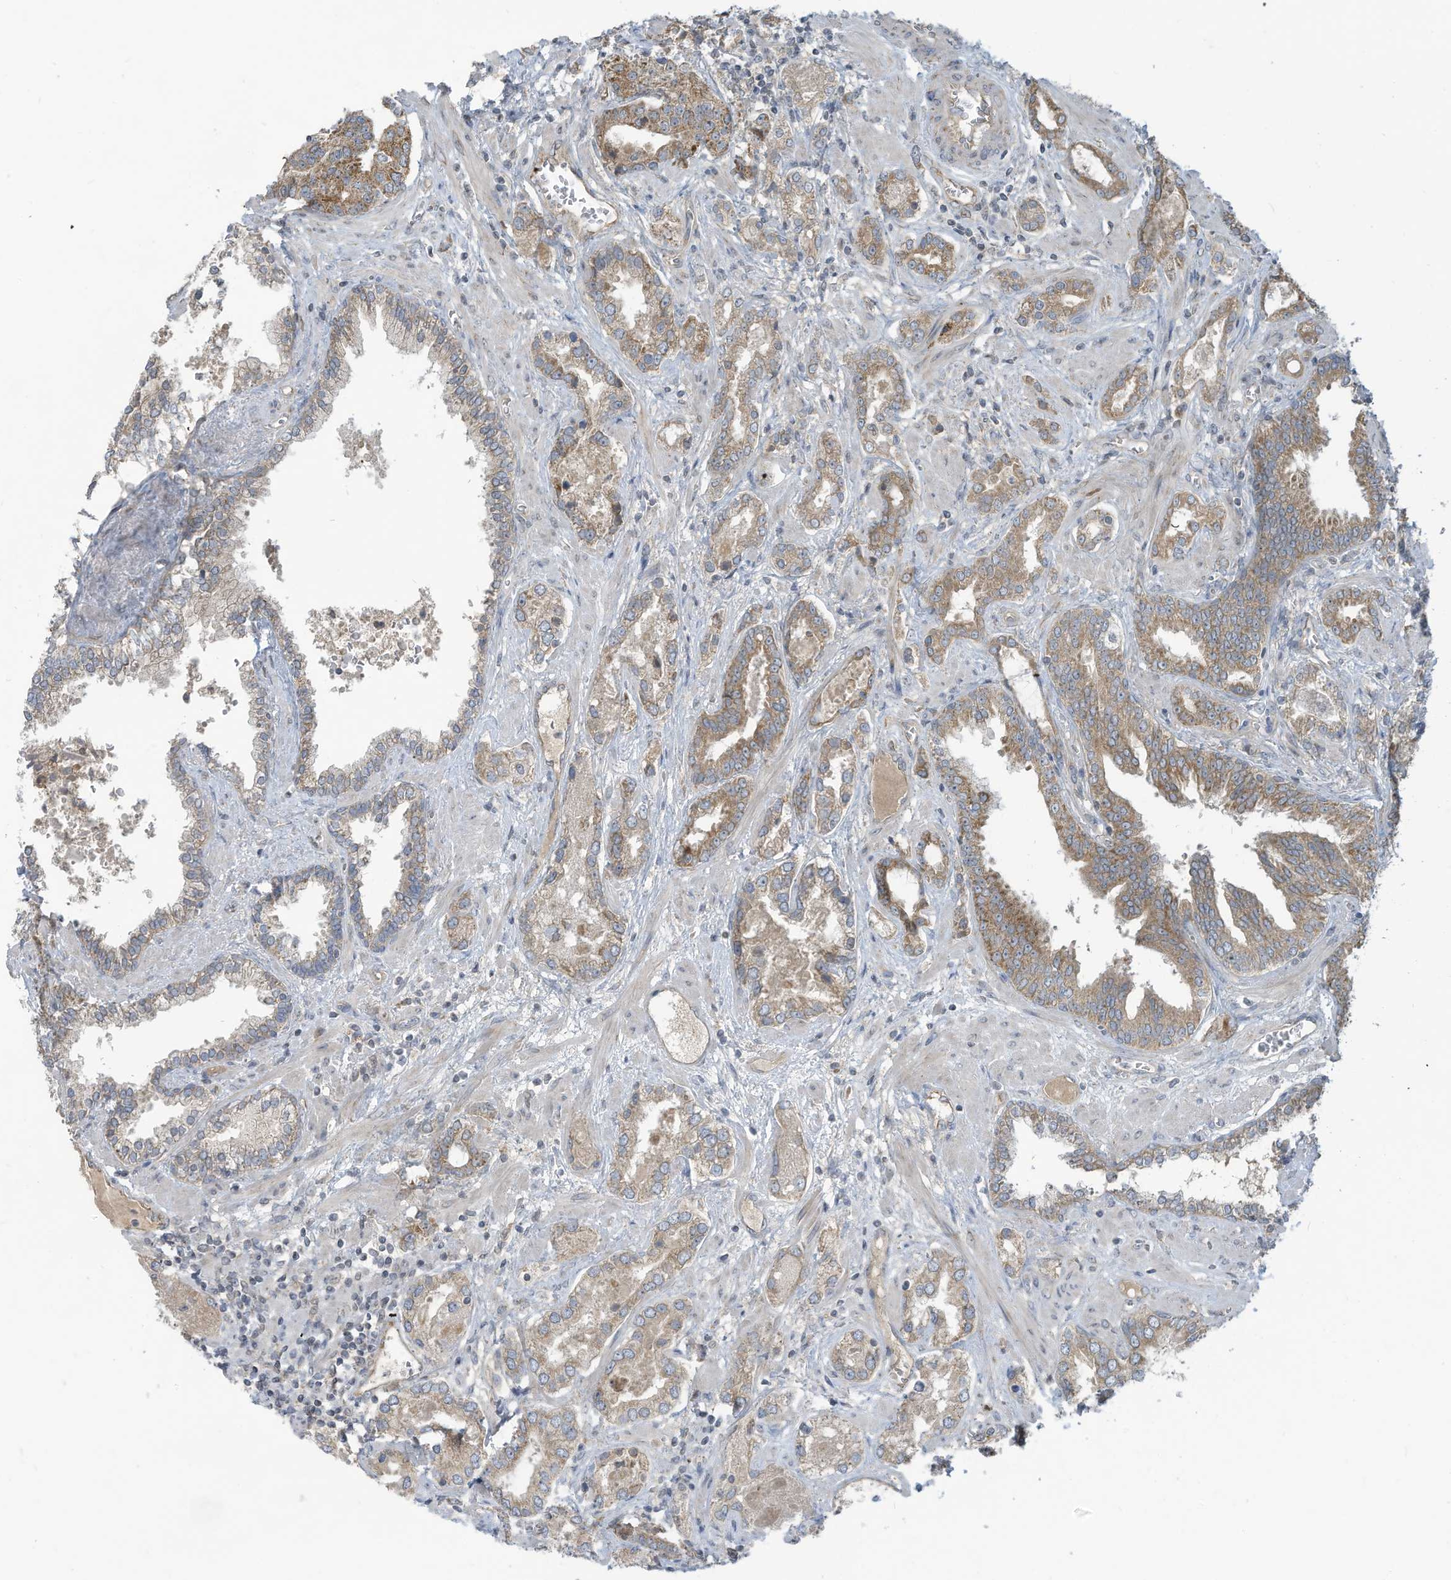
{"staining": {"intensity": "moderate", "quantity": ">75%", "location": "cytoplasmic/membranous"}, "tissue": "prostate cancer", "cell_type": "Tumor cells", "image_type": "cancer", "snomed": [{"axis": "morphology", "description": "Adenocarcinoma, High grade"}, {"axis": "topography", "description": "Prostate and seminal vesicle, NOS"}], "caption": "Protein staining of adenocarcinoma (high-grade) (prostate) tissue reveals moderate cytoplasmic/membranous staining in about >75% of tumor cells.", "gene": "SCGB1D2", "patient": {"sex": "male", "age": 67}}